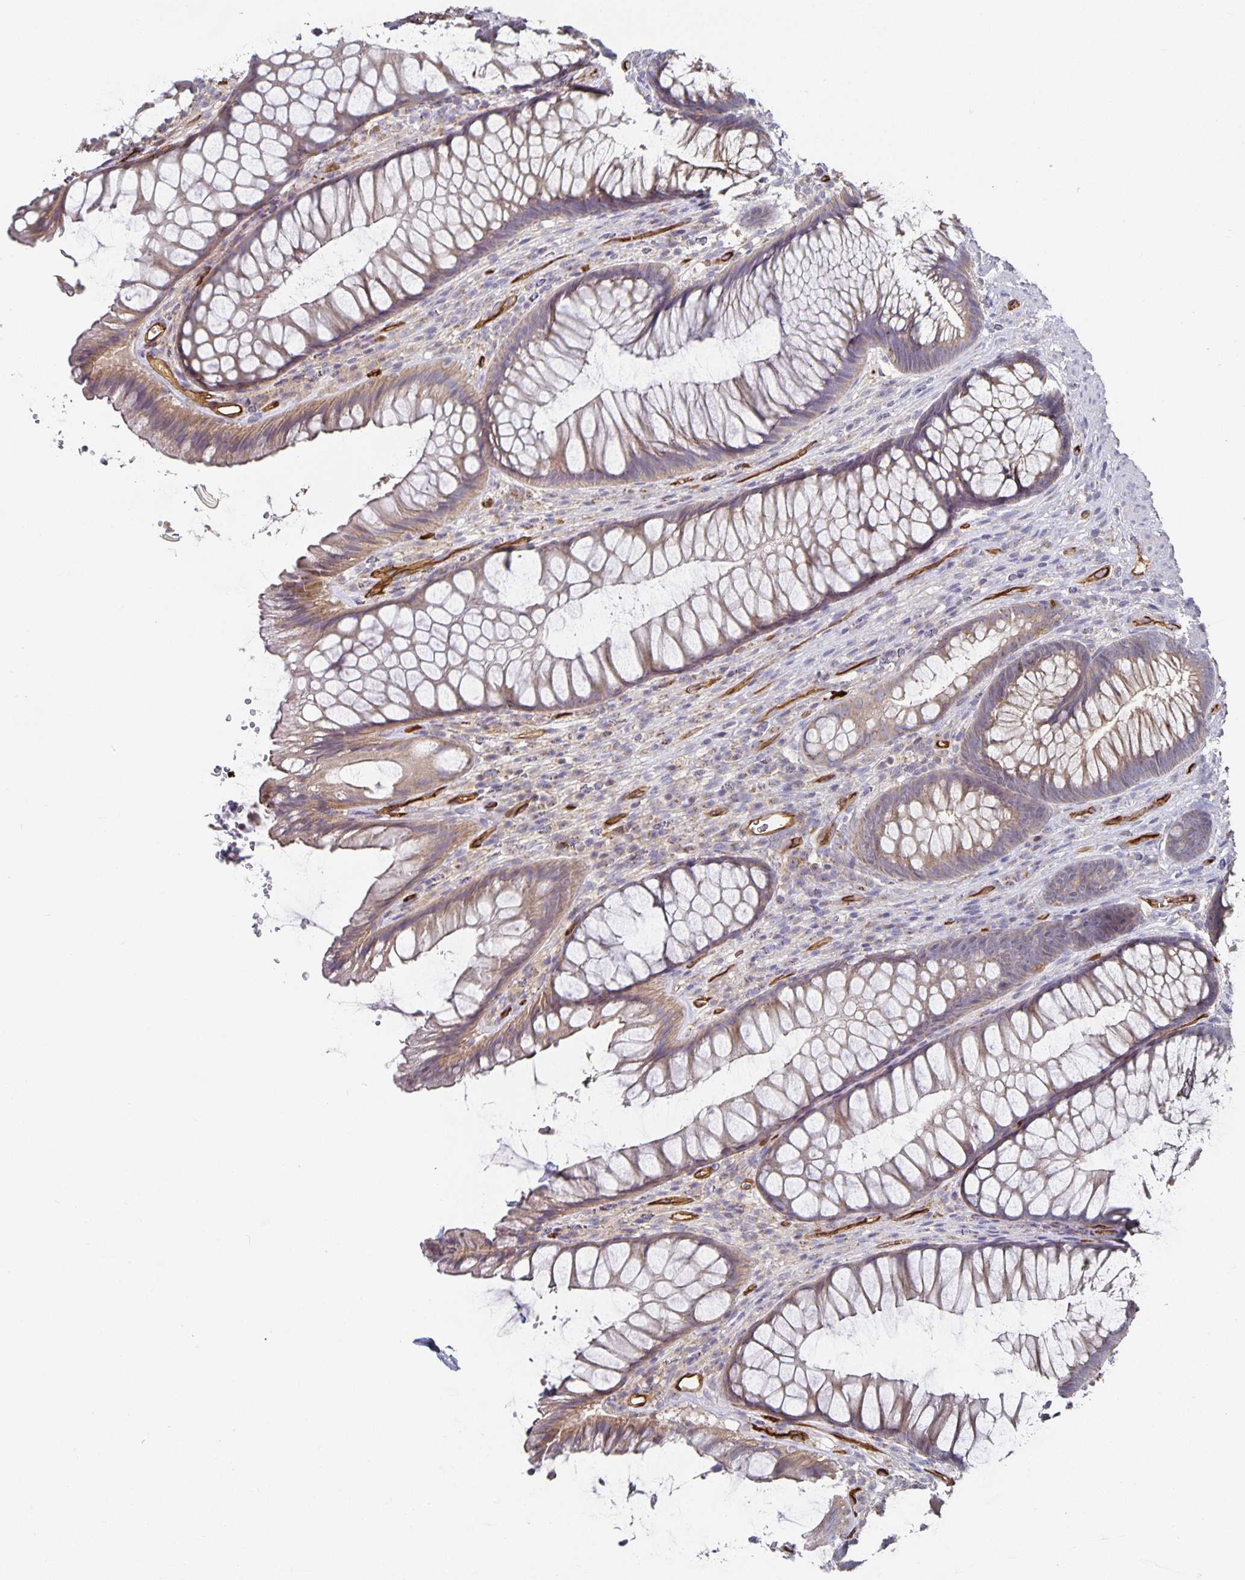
{"staining": {"intensity": "weak", "quantity": ">75%", "location": "cytoplasmic/membranous"}, "tissue": "rectum", "cell_type": "Glandular cells", "image_type": "normal", "snomed": [{"axis": "morphology", "description": "Normal tissue, NOS"}, {"axis": "topography", "description": "Rectum"}], "caption": "High-power microscopy captured an immunohistochemistry image of benign rectum, revealing weak cytoplasmic/membranous staining in about >75% of glandular cells. (Stains: DAB (3,3'-diaminobenzidine) in brown, nuclei in blue, Microscopy: brightfield microscopy at high magnification).", "gene": "PODXL", "patient": {"sex": "male", "age": 53}}